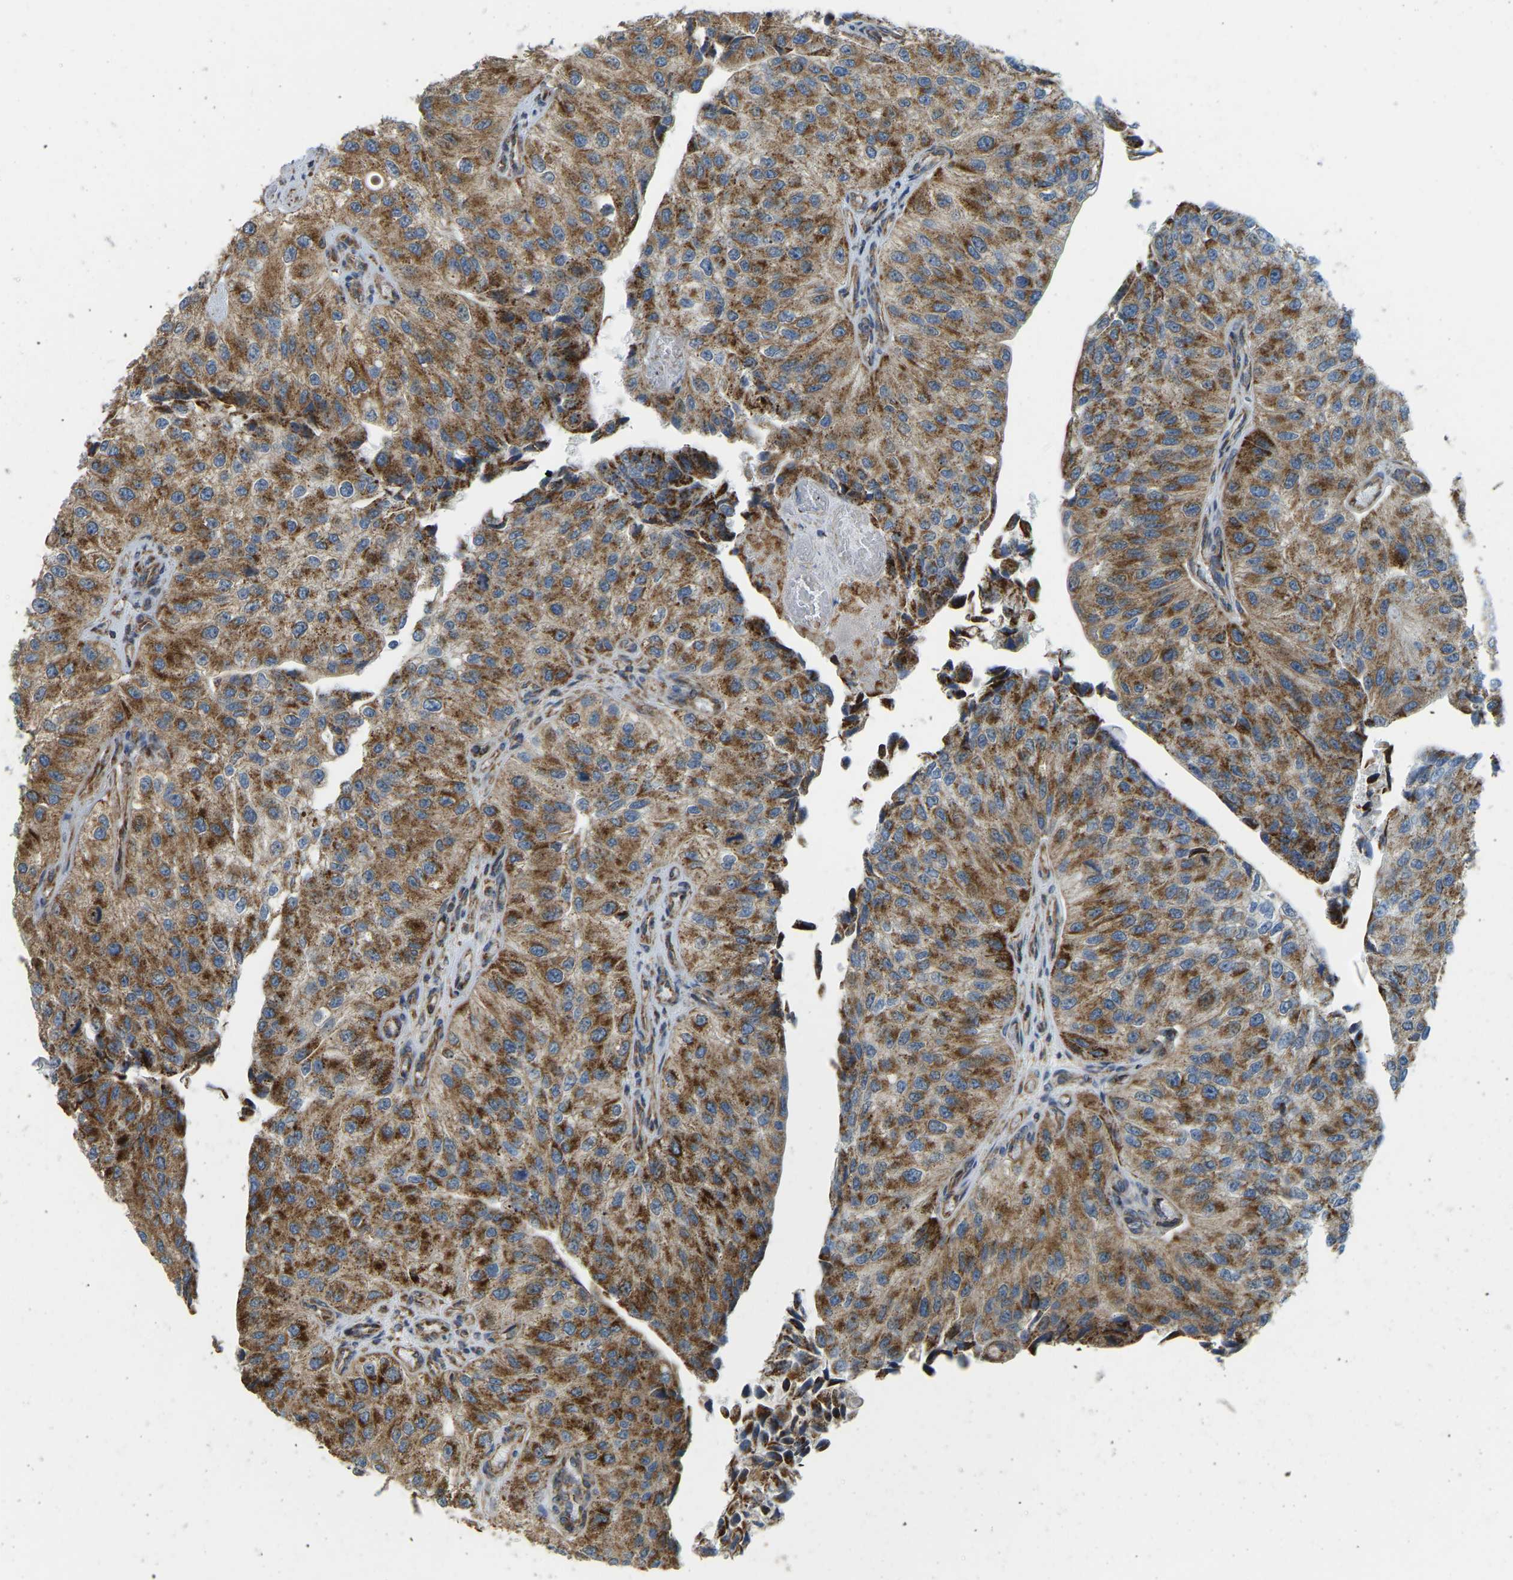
{"staining": {"intensity": "moderate", "quantity": ">75%", "location": "cytoplasmic/membranous"}, "tissue": "urothelial cancer", "cell_type": "Tumor cells", "image_type": "cancer", "snomed": [{"axis": "morphology", "description": "Urothelial carcinoma, High grade"}, {"axis": "topography", "description": "Kidney"}, {"axis": "topography", "description": "Urinary bladder"}], "caption": "Human urothelial cancer stained with a brown dye exhibits moderate cytoplasmic/membranous positive staining in approximately >75% of tumor cells.", "gene": "PSMD7", "patient": {"sex": "male", "age": 77}}